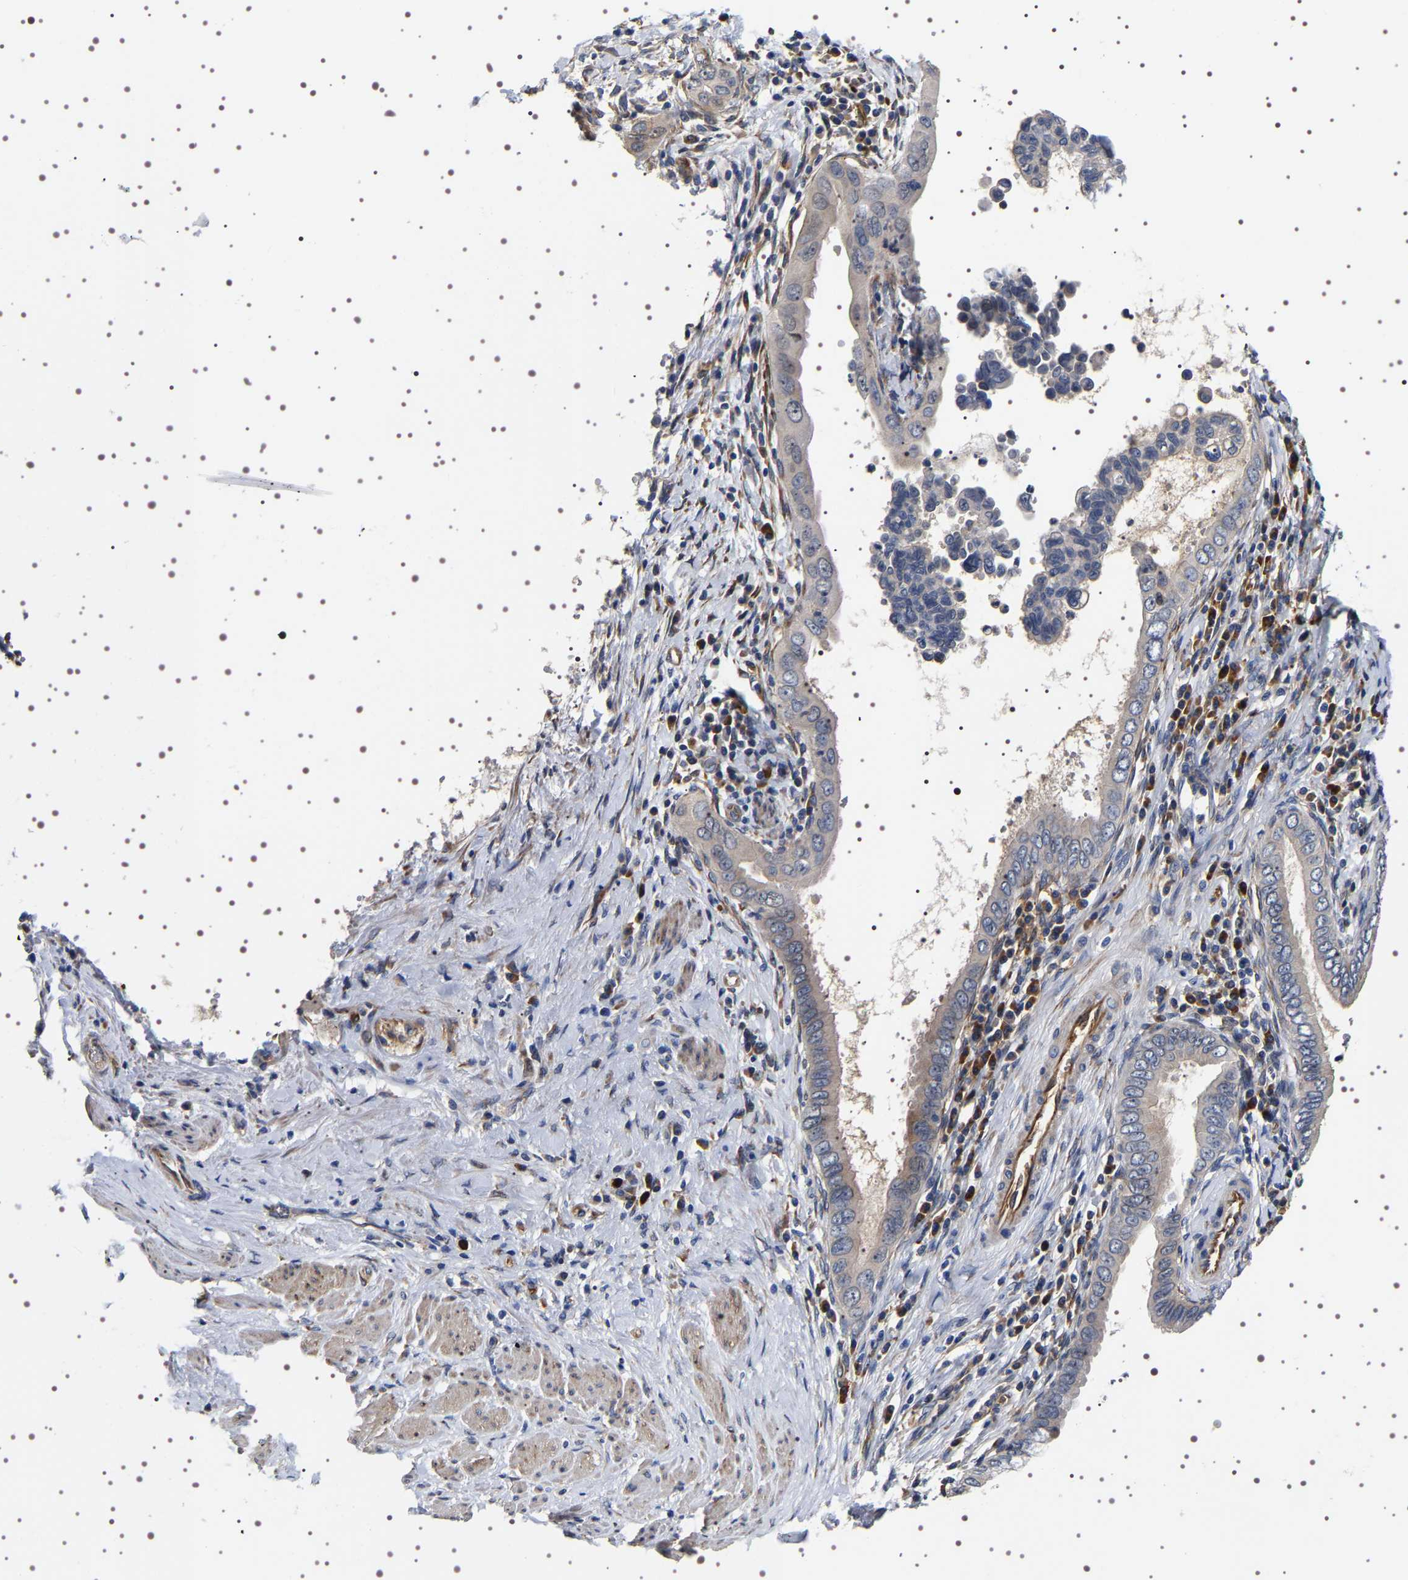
{"staining": {"intensity": "negative", "quantity": "none", "location": "none"}, "tissue": "pancreatic cancer", "cell_type": "Tumor cells", "image_type": "cancer", "snomed": [{"axis": "morphology", "description": "Normal tissue, NOS"}, {"axis": "topography", "description": "Lymph node"}], "caption": "Tumor cells are negative for protein expression in human pancreatic cancer.", "gene": "ALPL", "patient": {"sex": "male", "age": 50}}